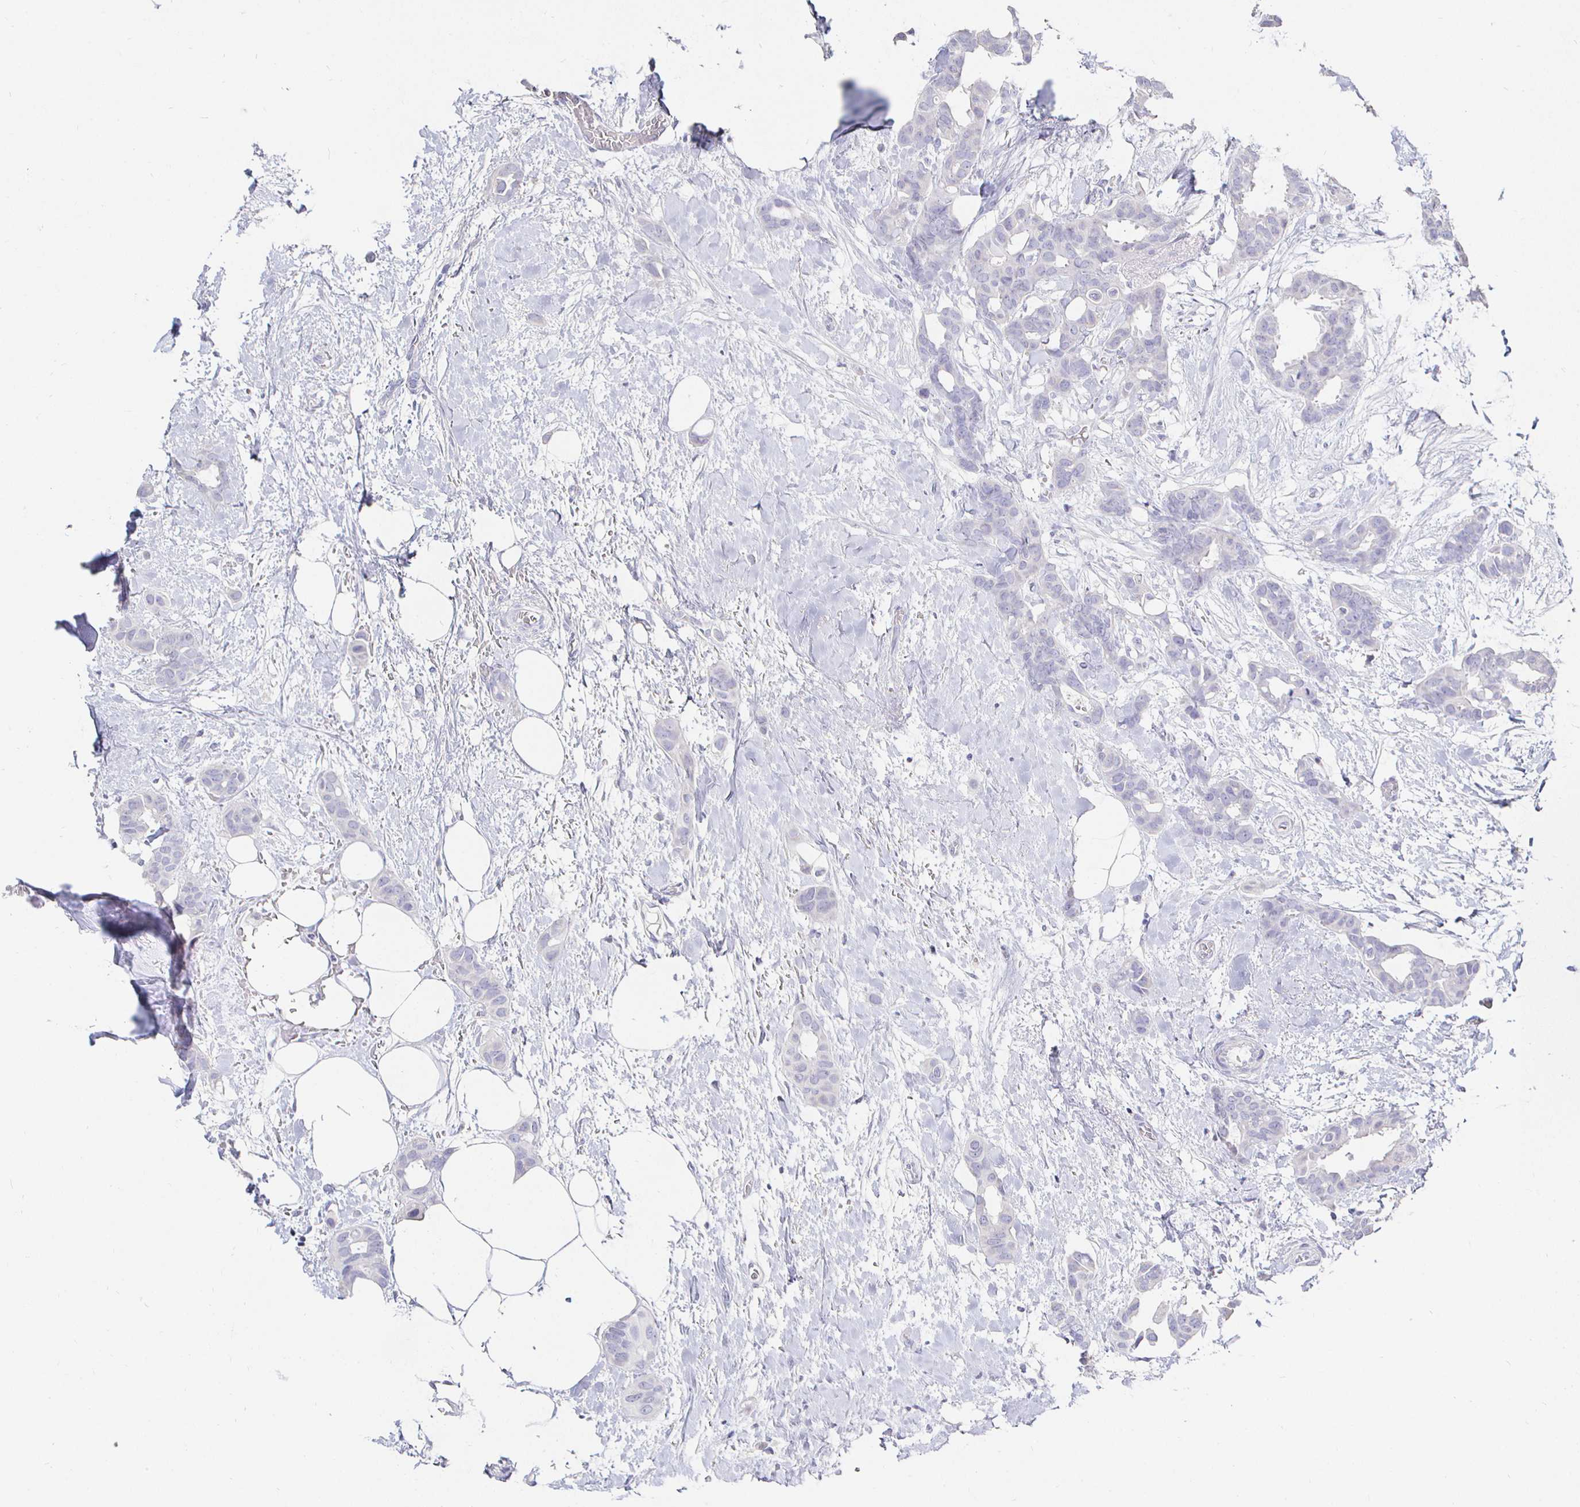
{"staining": {"intensity": "negative", "quantity": "none", "location": "none"}, "tissue": "breast cancer", "cell_type": "Tumor cells", "image_type": "cancer", "snomed": [{"axis": "morphology", "description": "Duct carcinoma"}, {"axis": "topography", "description": "Breast"}], "caption": "Immunohistochemical staining of breast infiltrating ductal carcinoma reveals no significant expression in tumor cells.", "gene": "CR2", "patient": {"sex": "female", "age": 62}}